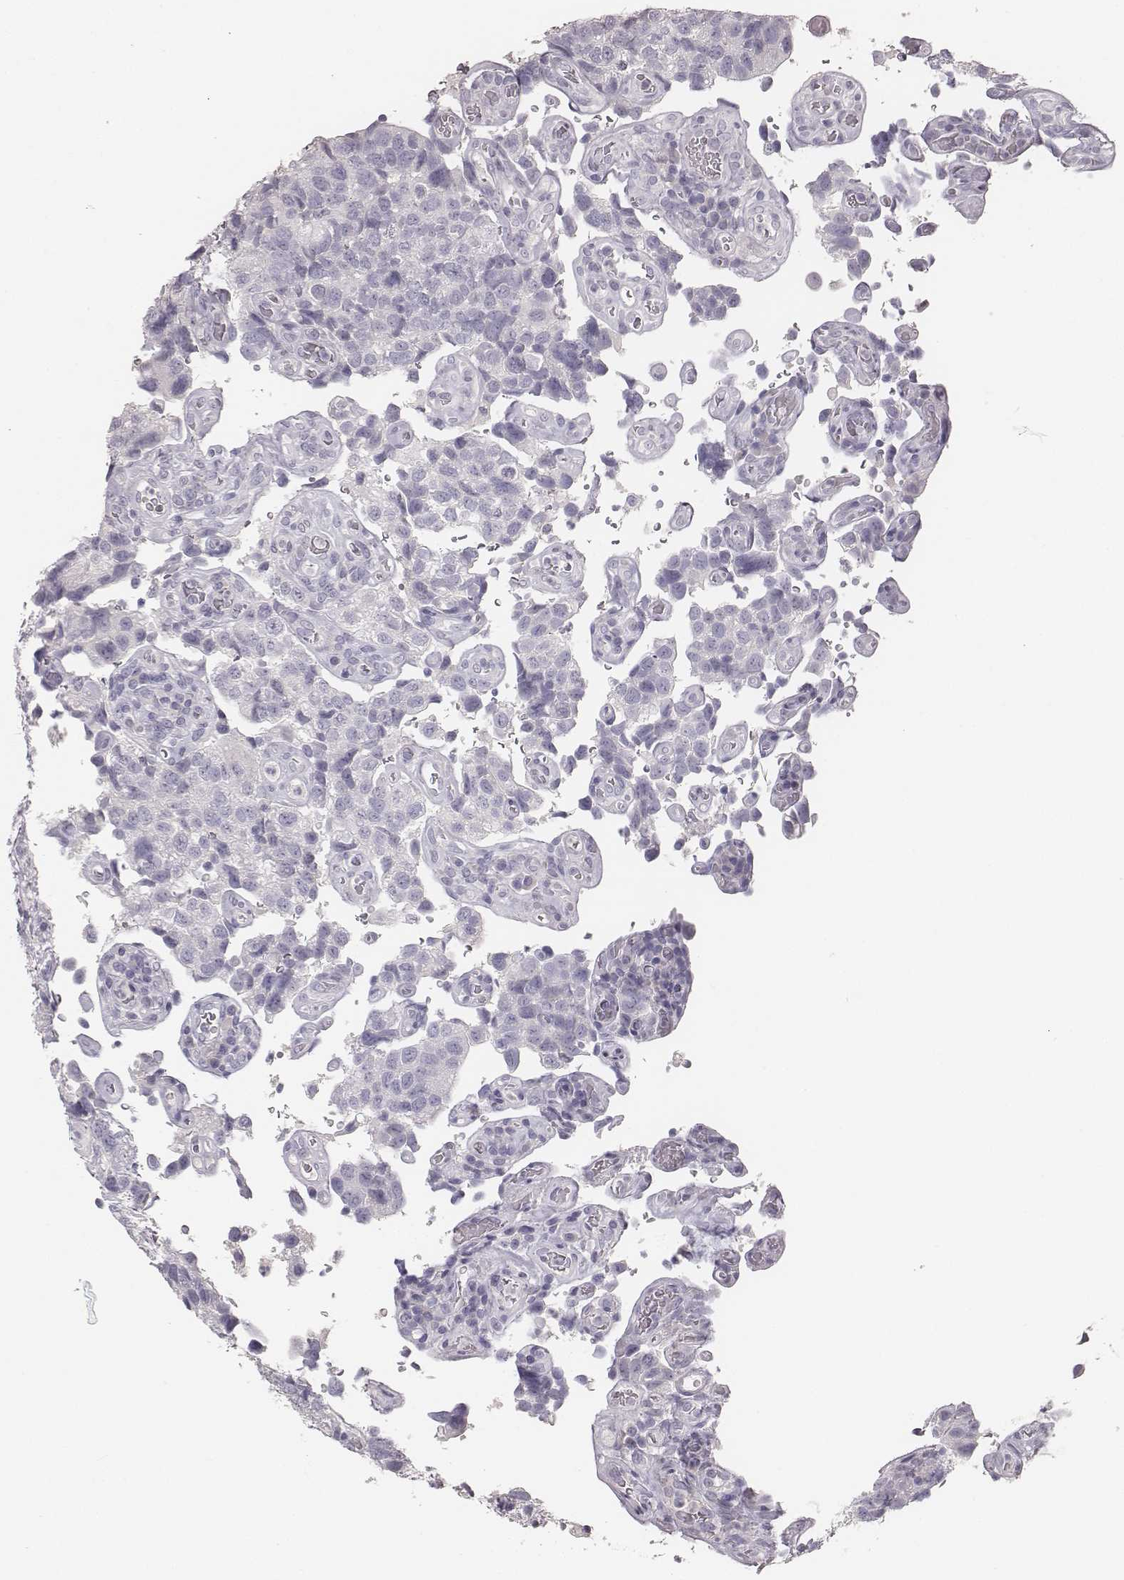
{"staining": {"intensity": "negative", "quantity": "none", "location": "none"}, "tissue": "urothelial cancer", "cell_type": "Tumor cells", "image_type": "cancer", "snomed": [{"axis": "morphology", "description": "Urothelial carcinoma, High grade"}, {"axis": "topography", "description": "Urinary bladder"}], "caption": "This image is of high-grade urothelial carcinoma stained with immunohistochemistry to label a protein in brown with the nuclei are counter-stained blue. There is no positivity in tumor cells.", "gene": "MYH6", "patient": {"sex": "female", "age": 58}}